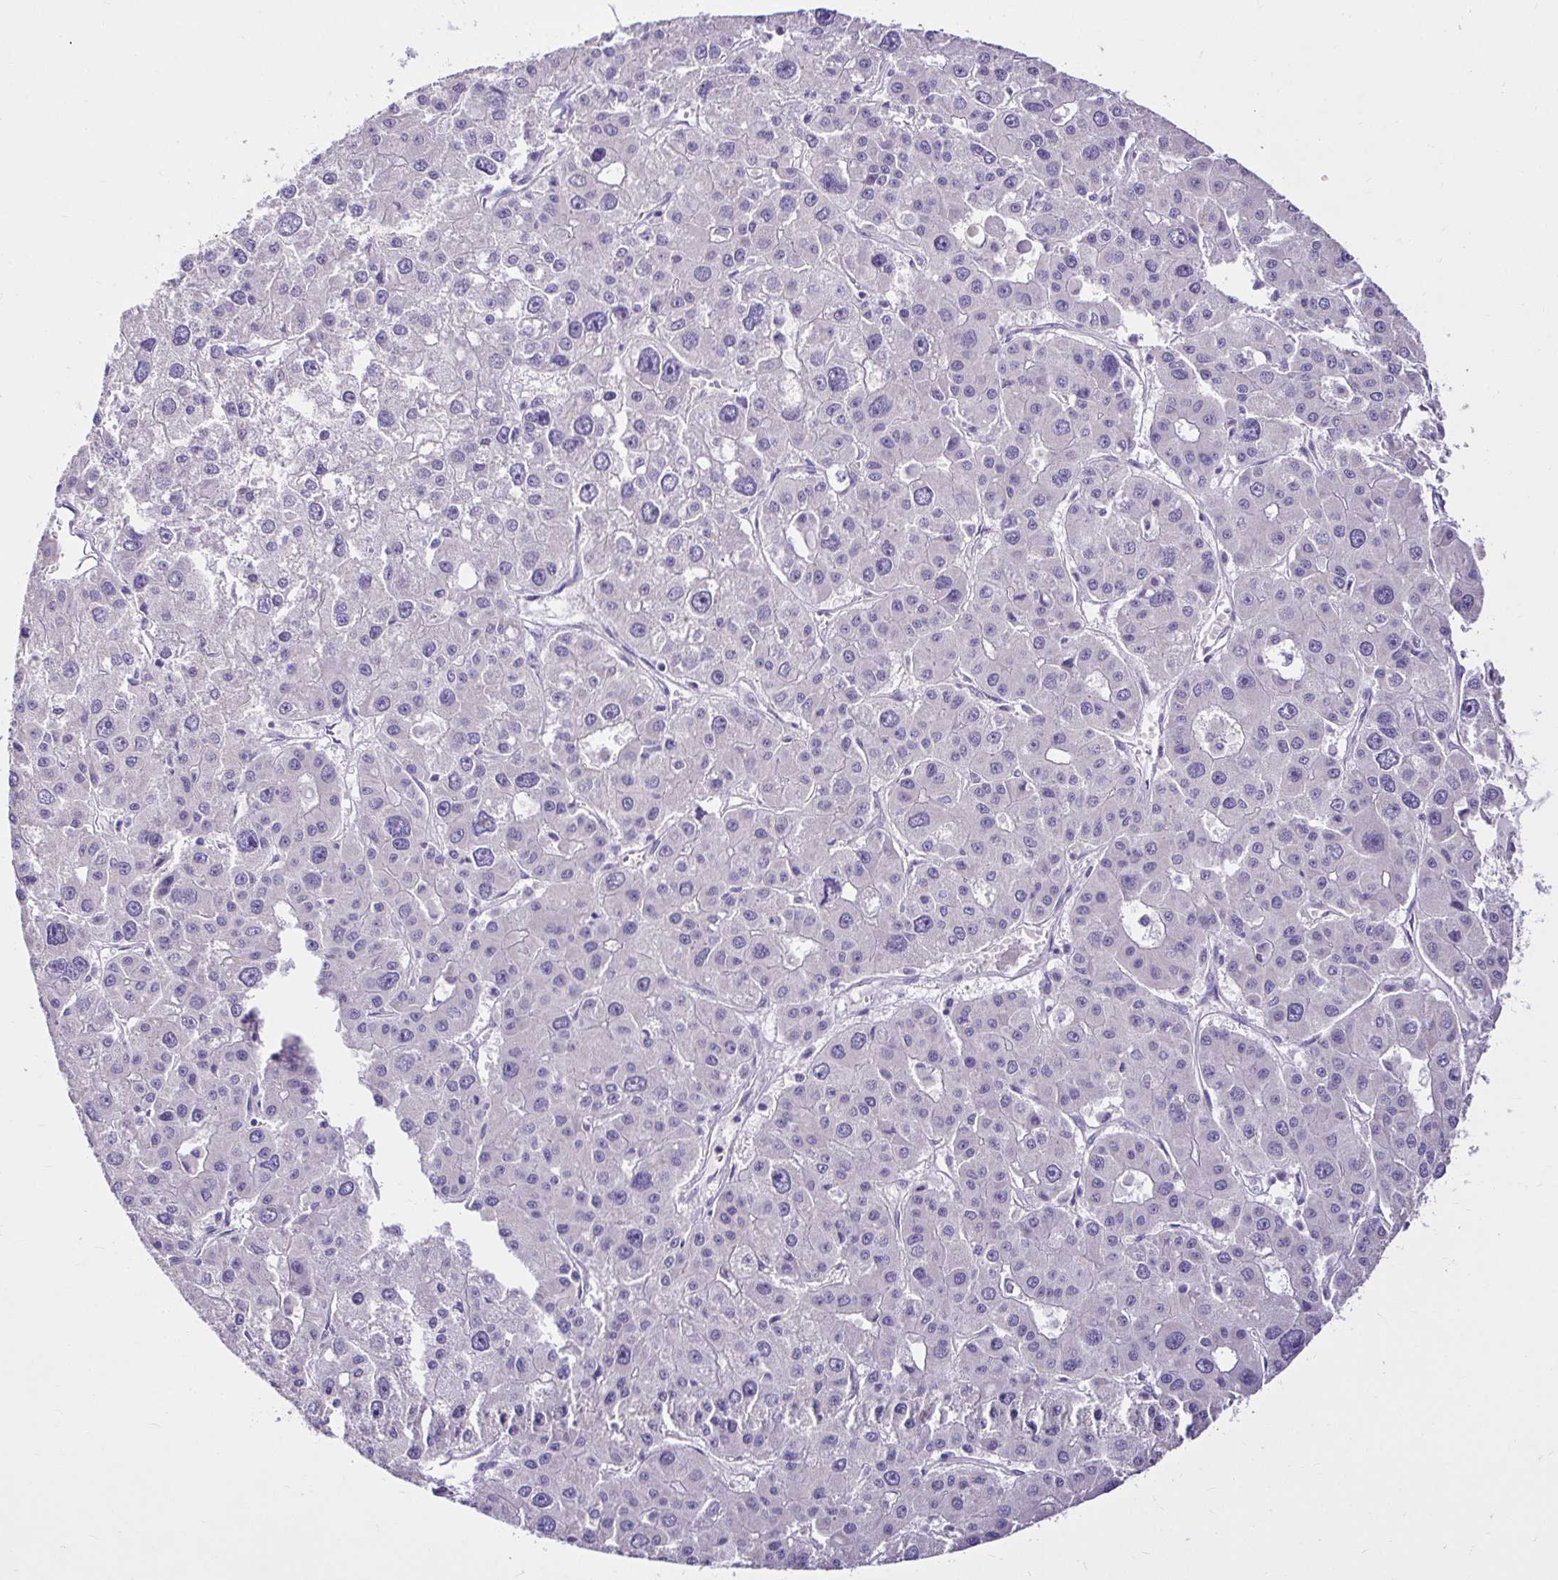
{"staining": {"intensity": "negative", "quantity": "none", "location": "none"}, "tissue": "liver cancer", "cell_type": "Tumor cells", "image_type": "cancer", "snomed": [{"axis": "morphology", "description": "Carcinoma, Hepatocellular, NOS"}, {"axis": "topography", "description": "Liver"}], "caption": "Liver cancer (hepatocellular carcinoma) stained for a protein using IHC exhibits no expression tumor cells.", "gene": "KIAA1210", "patient": {"sex": "male", "age": 73}}